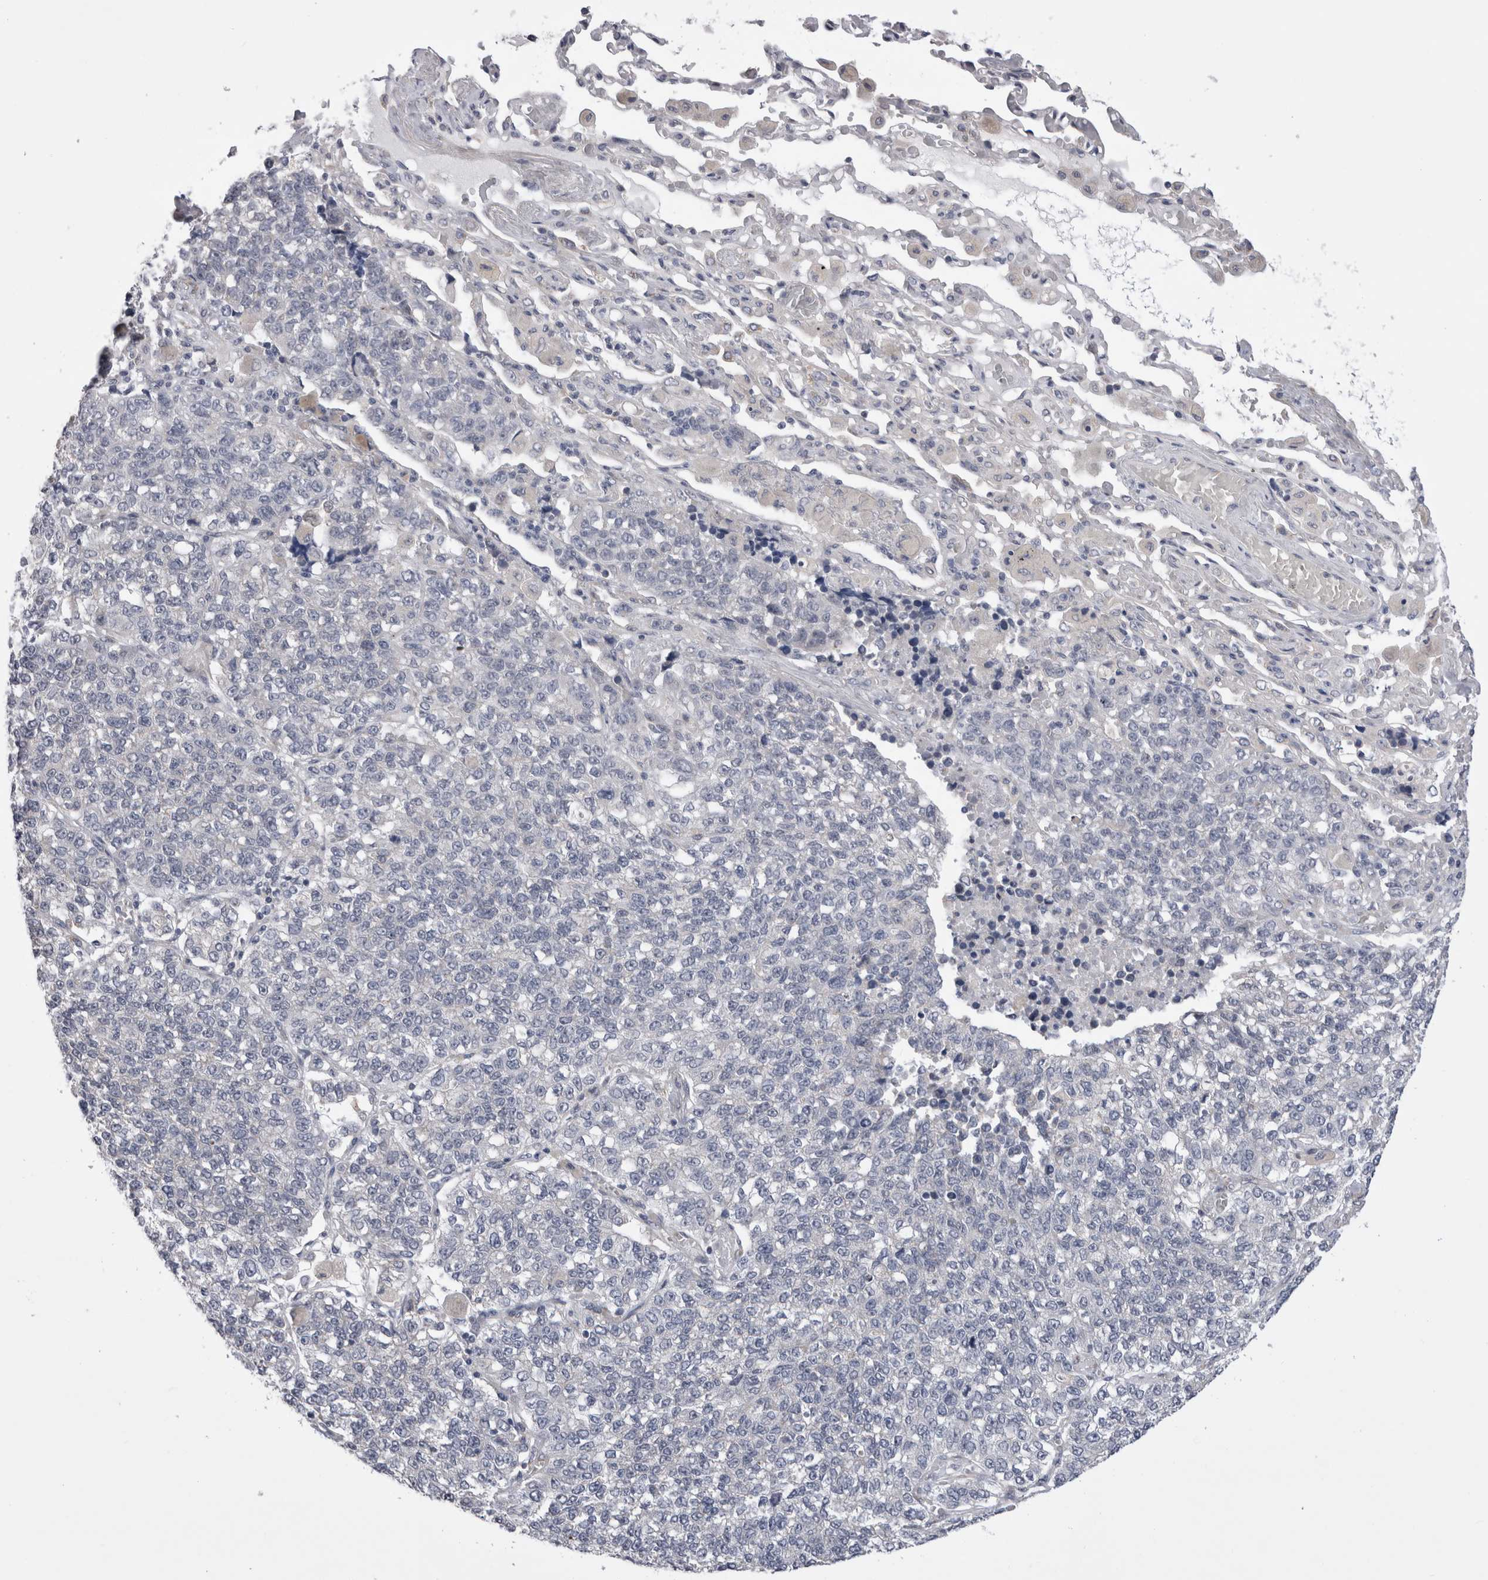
{"staining": {"intensity": "negative", "quantity": "none", "location": "none"}, "tissue": "lung cancer", "cell_type": "Tumor cells", "image_type": "cancer", "snomed": [{"axis": "morphology", "description": "Adenocarcinoma, NOS"}, {"axis": "topography", "description": "Lung"}], "caption": "Photomicrograph shows no significant protein staining in tumor cells of lung cancer (adenocarcinoma). Nuclei are stained in blue.", "gene": "ARHGAP29", "patient": {"sex": "male", "age": 49}}